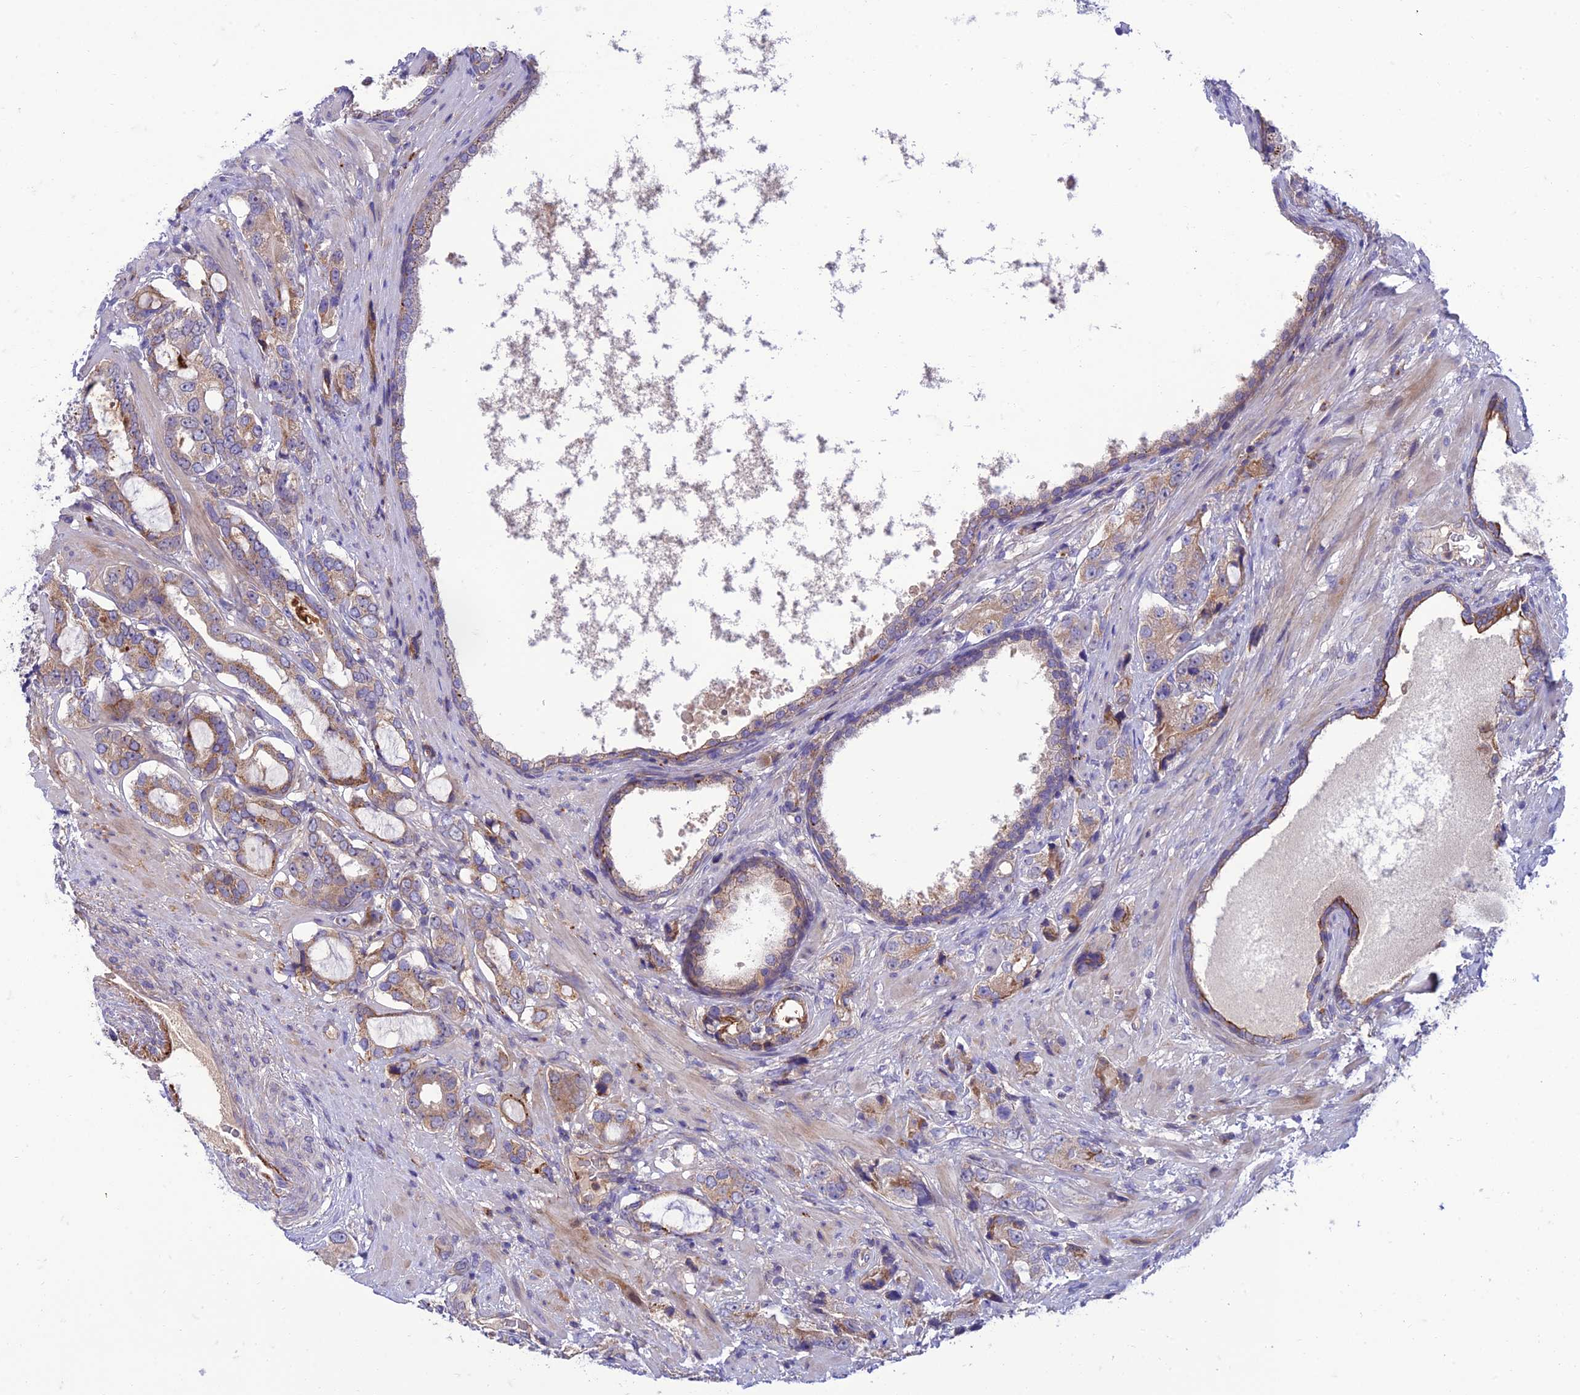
{"staining": {"intensity": "moderate", "quantity": "25%-75%", "location": "cytoplasmic/membranous"}, "tissue": "prostate cancer", "cell_type": "Tumor cells", "image_type": "cancer", "snomed": [{"axis": "morphology", "description": "Adenocarcinoma, High grade"}, {"axis": "topography", "description": "Prostate"}], "caption": "Human prostate adenocarcinoma (high-grade) stained with a brown dye exhibits moderate cytoplasmic/membranous positive positivity in approximately 25%-75% of tumor cells.", "gene": "IRAK3", "patient": {"sex": "male", "age": 75}}